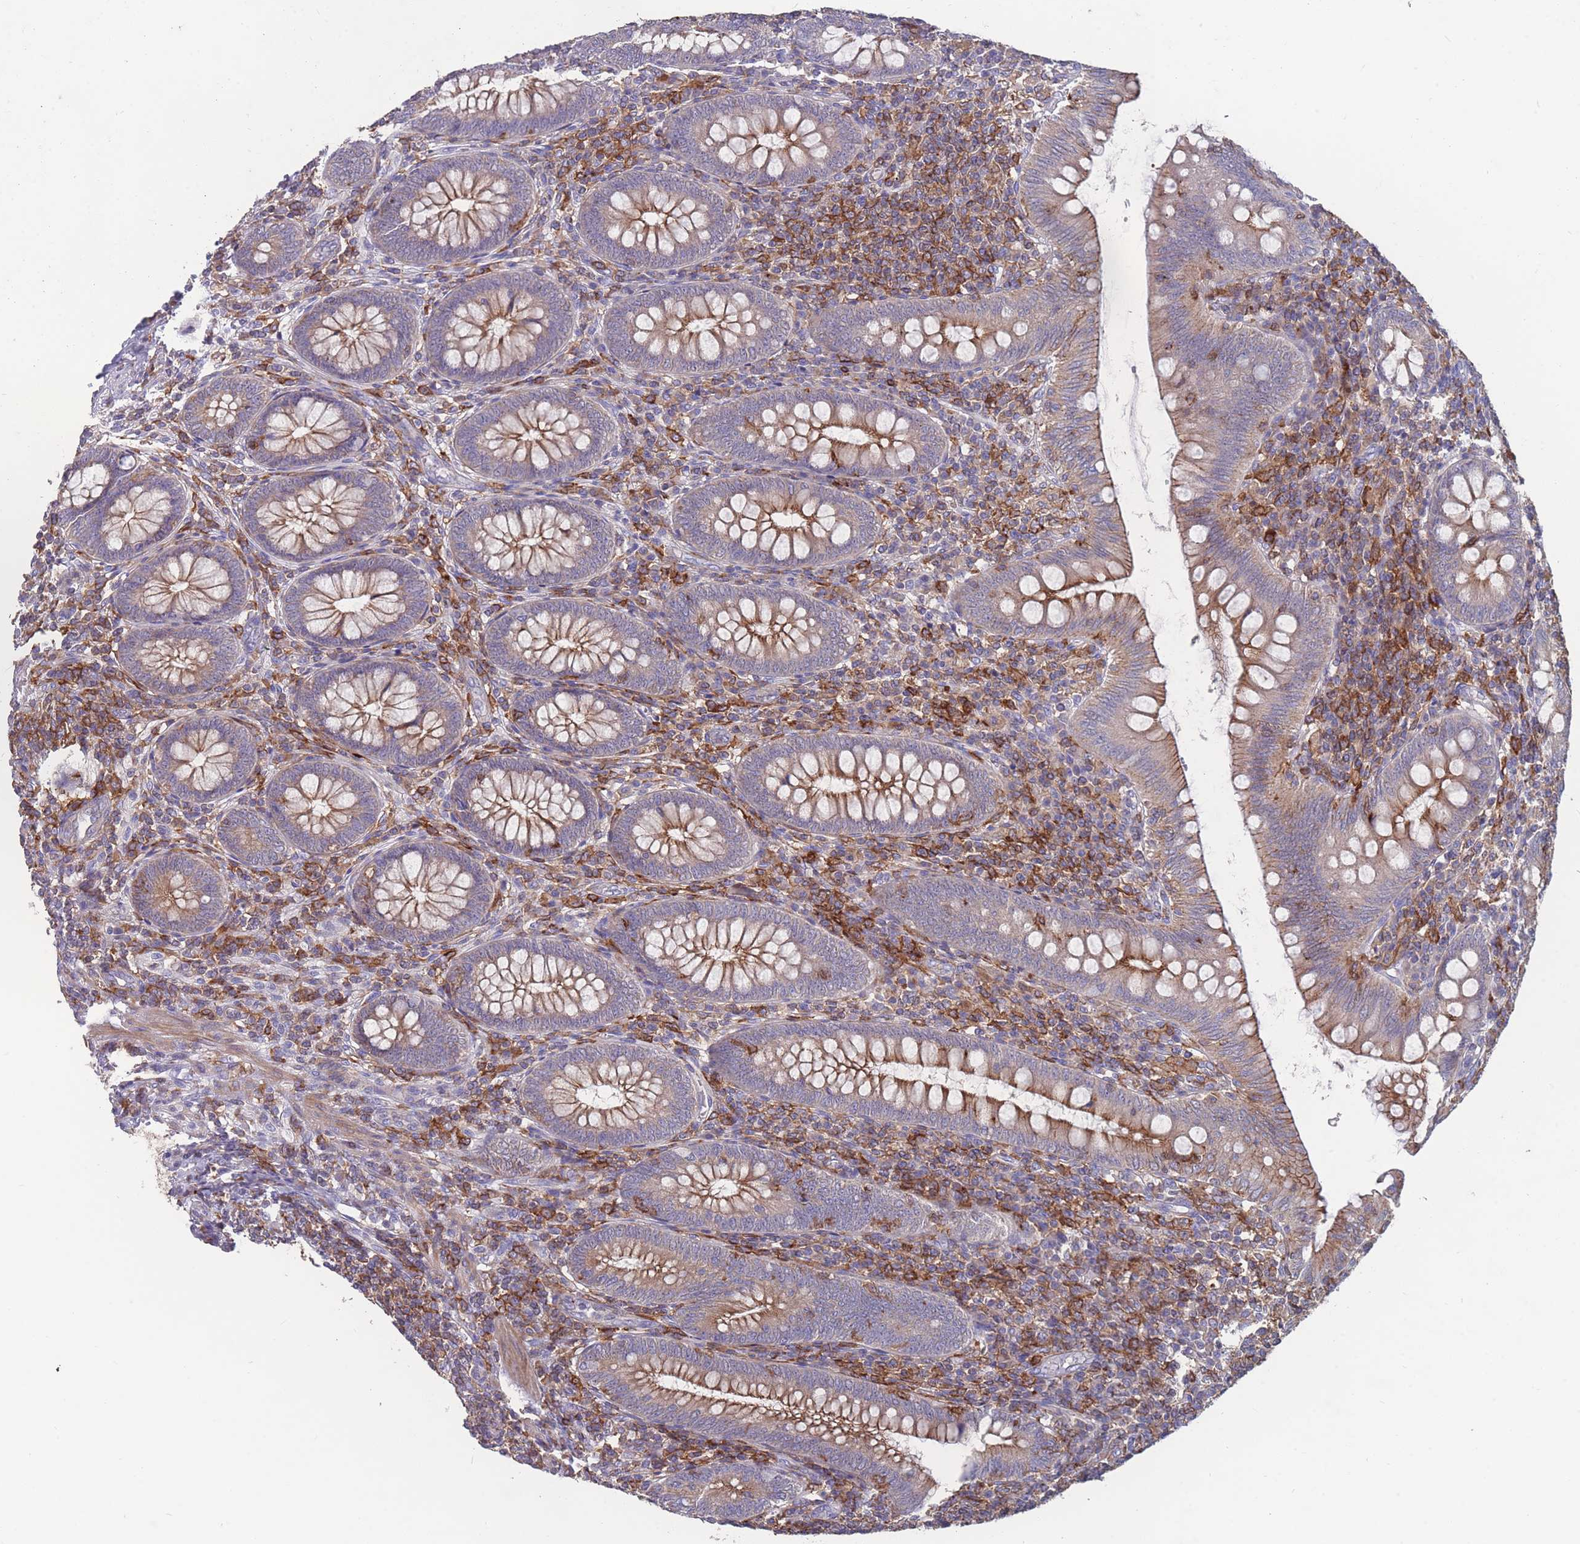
{"staining": {"intensity": "moderate", "quantity": "25%-75%", "location": "cytoplasmic/membranous"}, "tissue": "appendix", "cell_type": "Glandular cells", "image_type": "normal", "snomed": [{"axis": "morphology", "description": "Normal tissue, NOS"}, {"axis": "topography", "description": "Appendix"}], "caption": "Brown immunohistochemical staining in normal human appendix shows moderate cytoplasmic/membranous staining in approximately 25%-75% of glandular cells.", "gene": "CD33", "patient": {"sex": "male", "age": 14}}